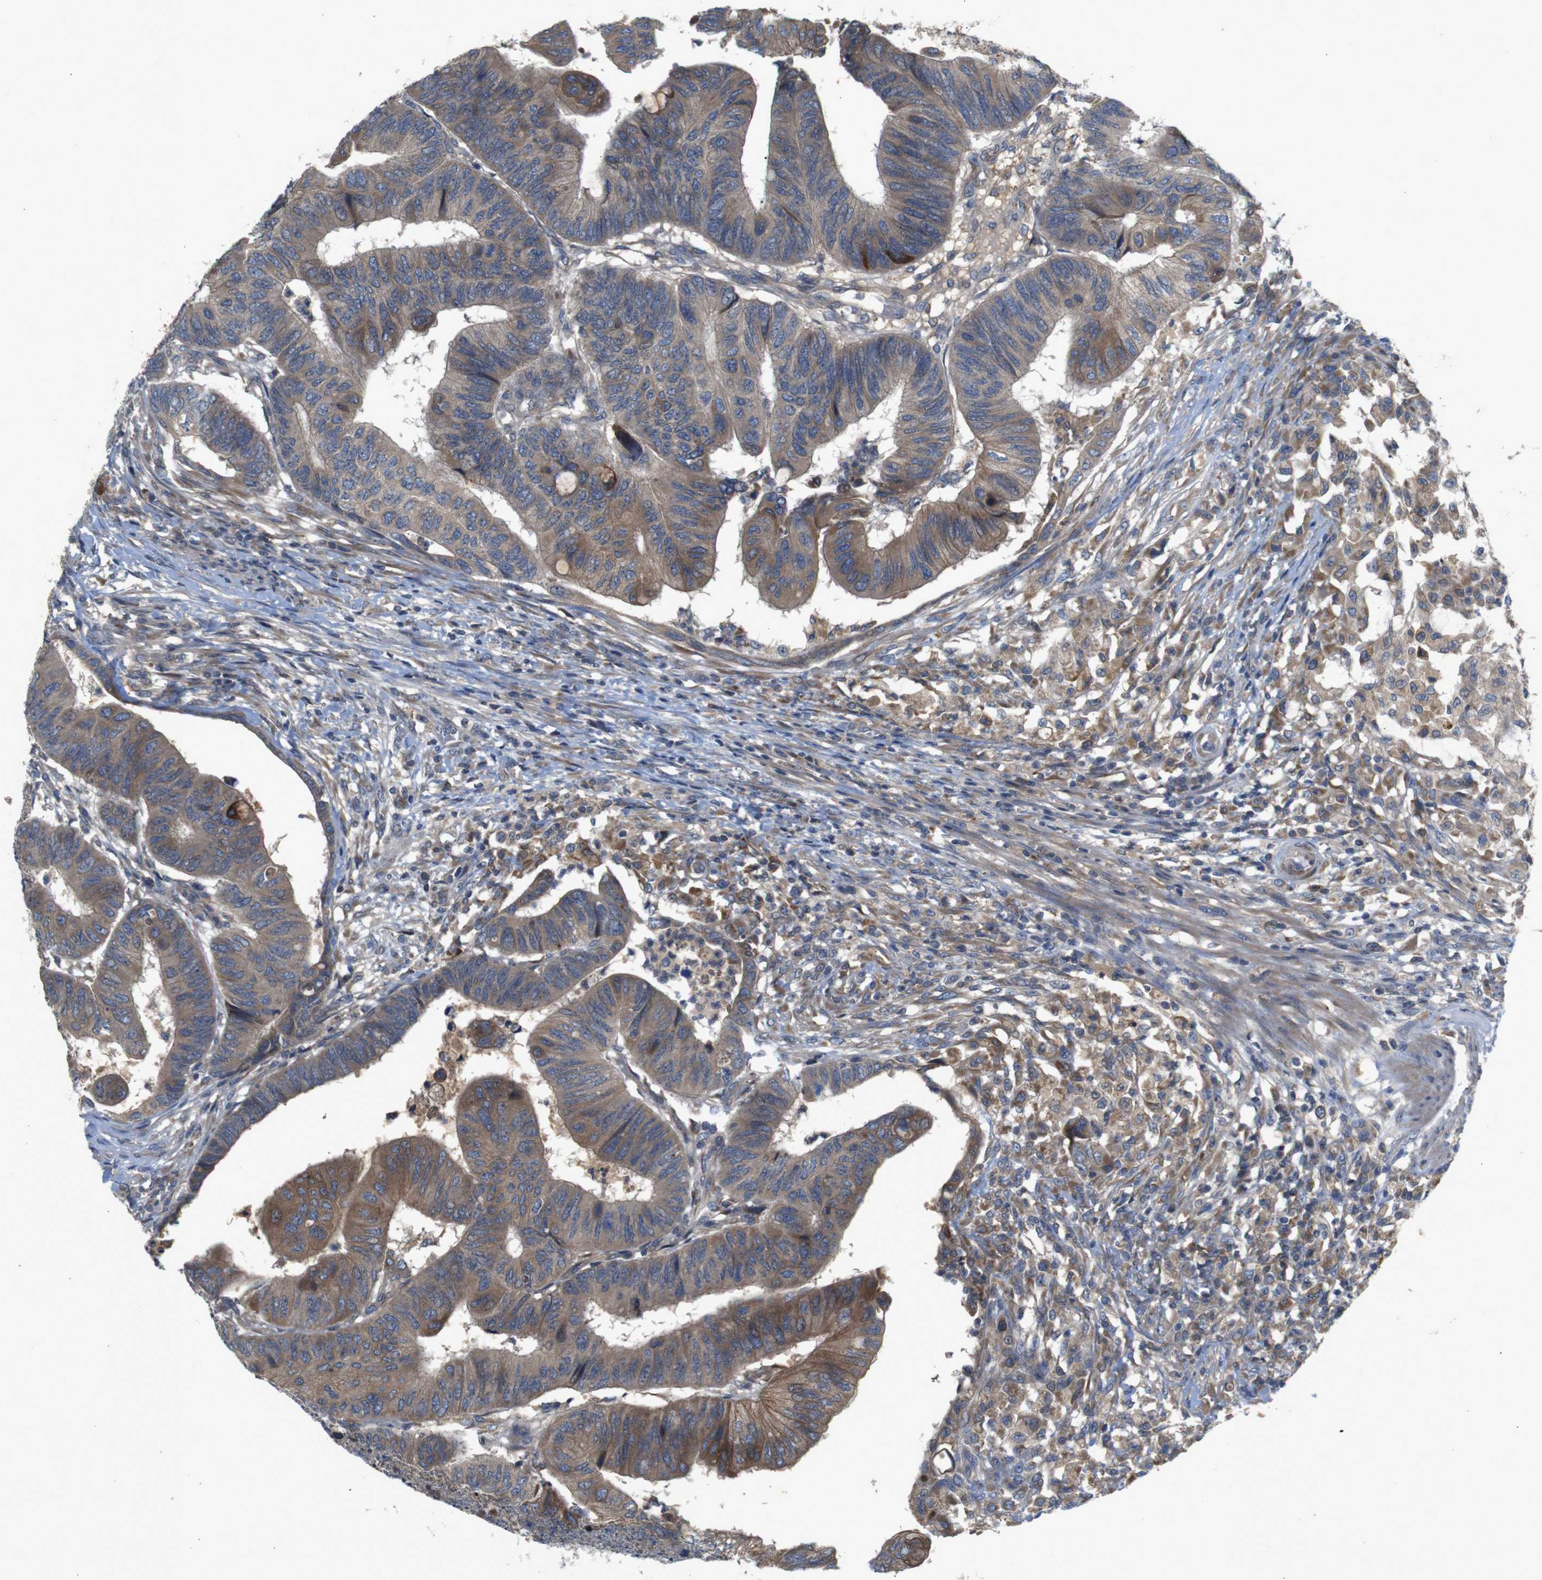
{"staining": {"intensity": "moderate", "quantity": ">75%", "location": "cytoplasmic/membranous"}, "tissue": "colorectal cancer", "cell_type": "Tumor cells", "image_type": "cancer", "snomed": [{"axis": "morphology", "description": "Normal tissue, NOS"}, {"axis": "morphology", "description": "Adenocarcinoma, NOS"}, {"axis": "topography", "description": "Rectum"}, {"axis": "topography", "description": "Peripheral nerve tissue"}], "caption": "Colorectal adenocarcinoma was stained to show a protein in brown. There is medium levels of moderate cytoplasmic/membranous expression in approximately >75% of tumor cells.", "gene": "PTPN1", "patient": {"sex": "male", "age": 92}}